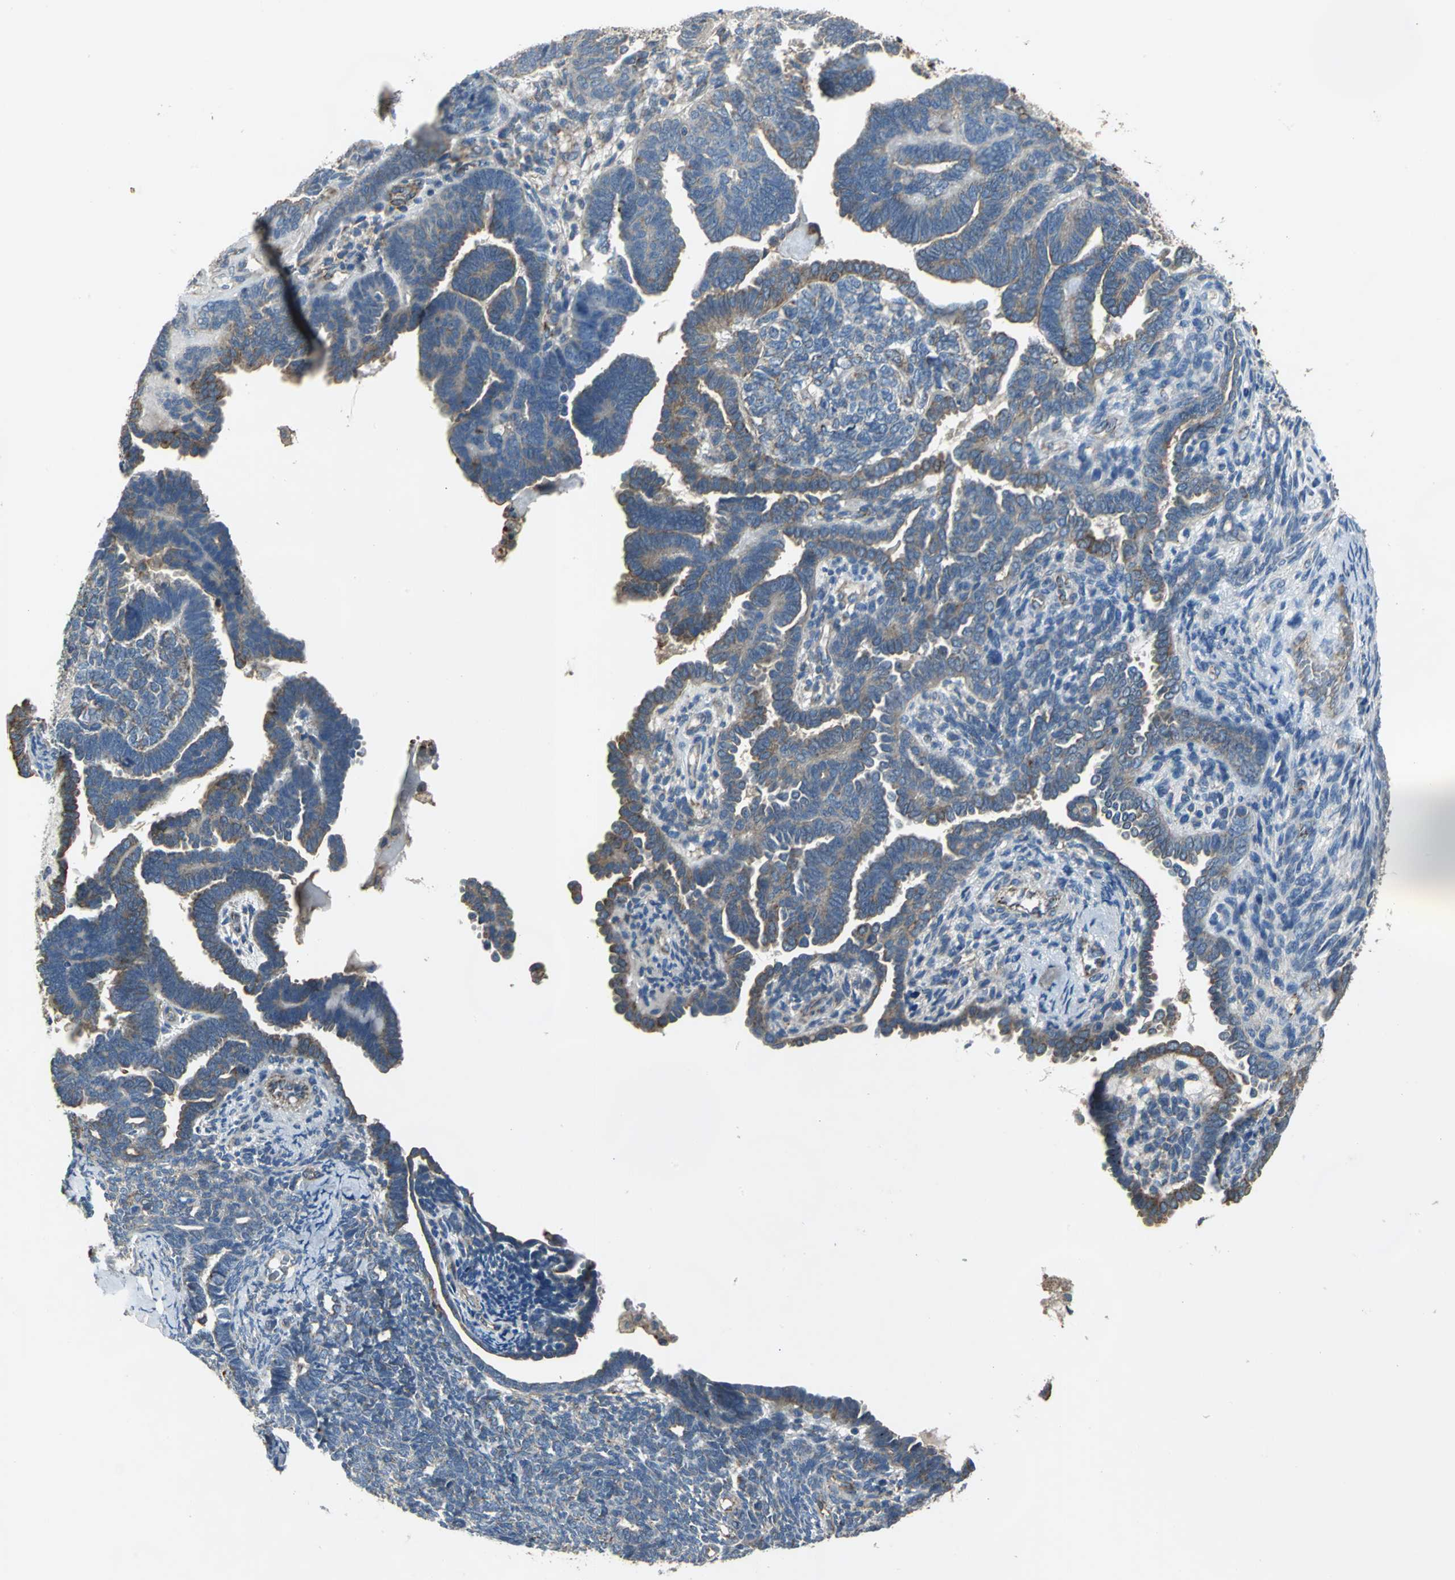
{"staining": {"intensity": "moderate", "quantity": "25%-75%", "location": "cytoplasmic/membranous"}, "tissue": "endometrial cancer", "cell_type": "Tumor cells", "image_type": "cancer", "snomed": [{"axis": "morphology", "description": "Neoplasm, malignant, NOS"}, {"axis": "topography", "description": "Endometrium"}], "caption": "Protein expression analysis of human endometrial cancer (malignant neoplasm) reveals moderate cytoplasmic/membranous positivity in approximately 25%-75% of tumor cells.", "gene": "NDUFB5", "patient": {"sex": "female", "age": 74}}